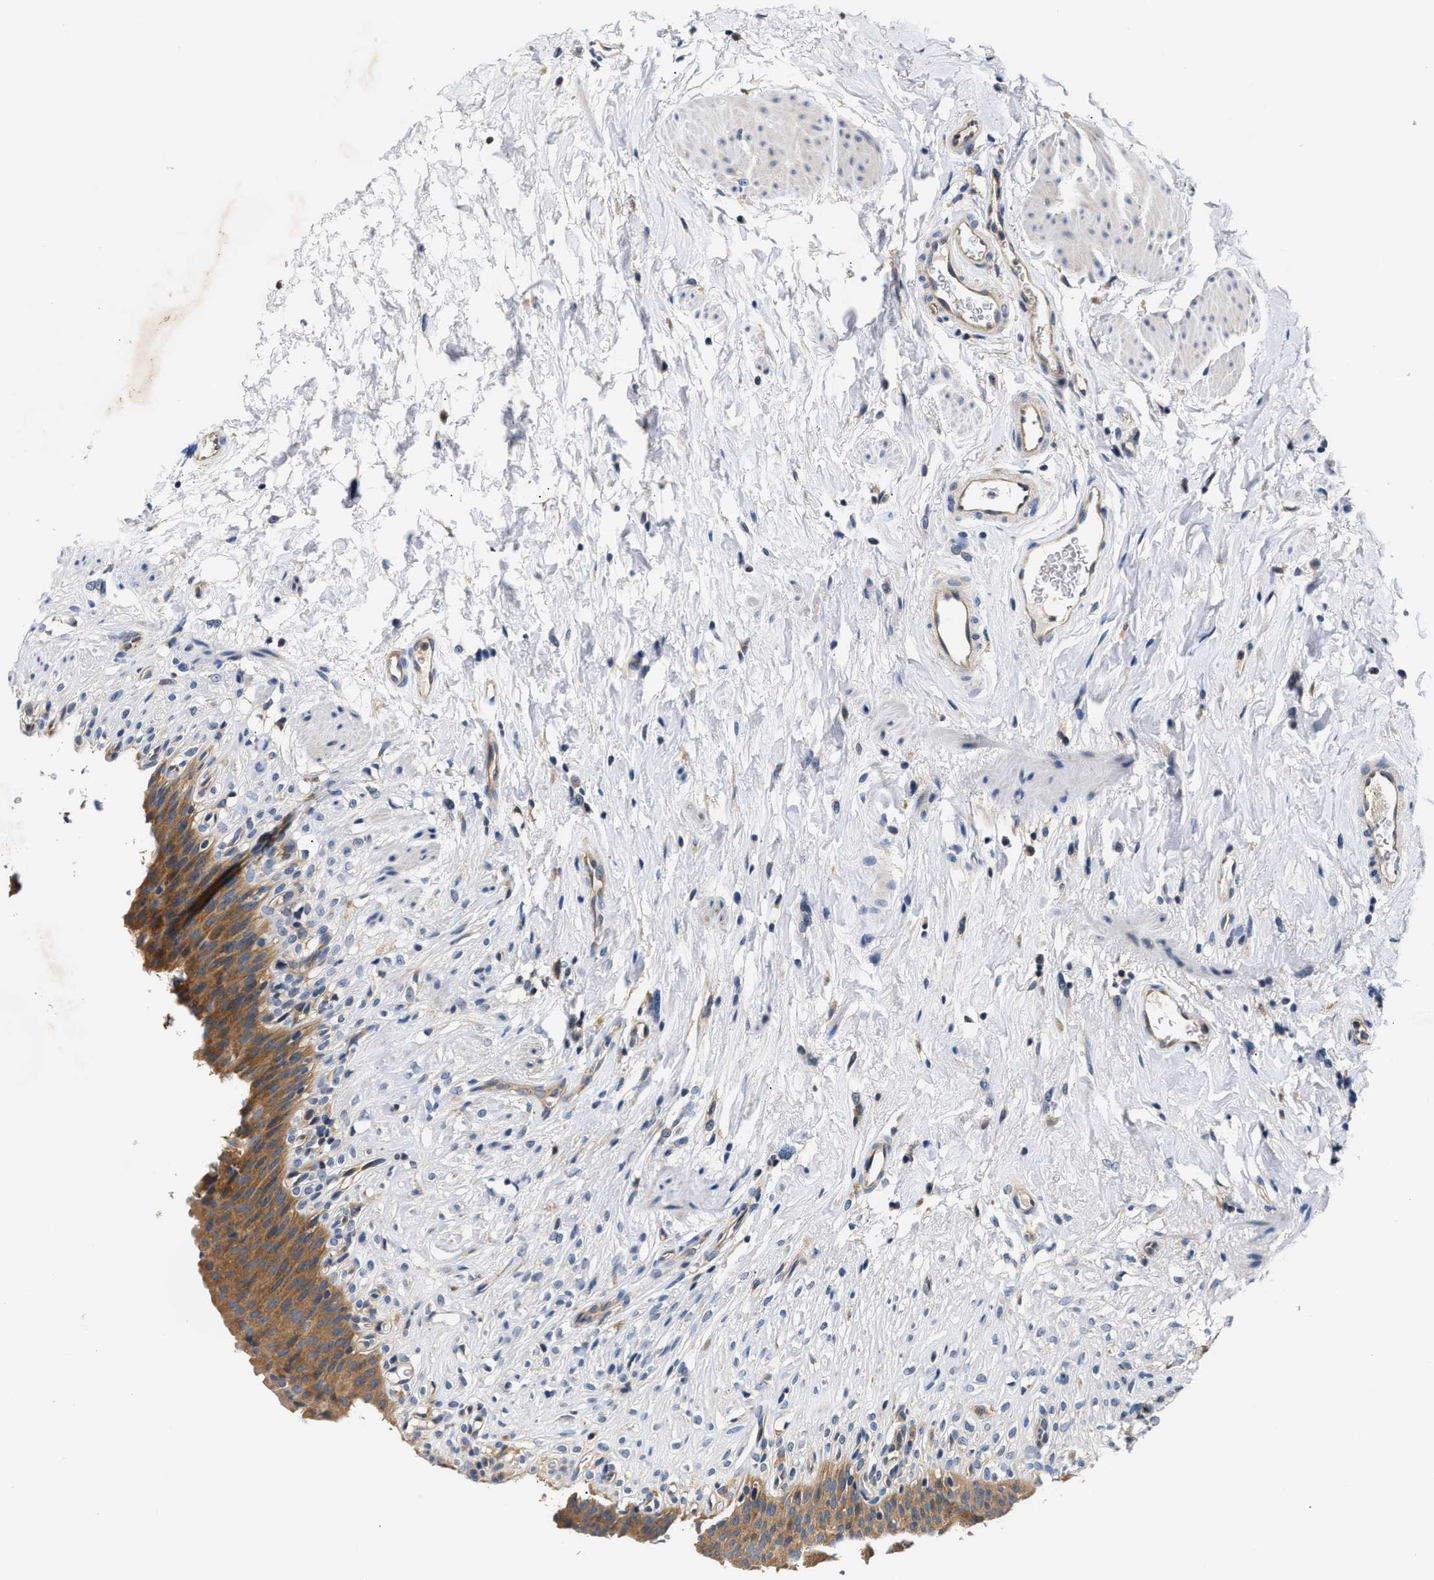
{"staining": {"intensity": "strong", "quantity": "25%-75%", "location": "cytoplasmic/membranous"}, "tissue": "urinary bladder", "cell_type": "Urothelial cells", "image_type": "normal", "snomed": [{"axis": "morphology", "description": "Normal tissue, NOS"}, {"axis": "topography", "description": "Urinary bladder"}], "caption": "Protein expression analysis of benign human urinary bladder reveals strong cytoplasmic/membranous staining in about 25%-75% of urothelial cells.", "gene": "FAM185A", "patient": {"sex": "female", "age": 79}}